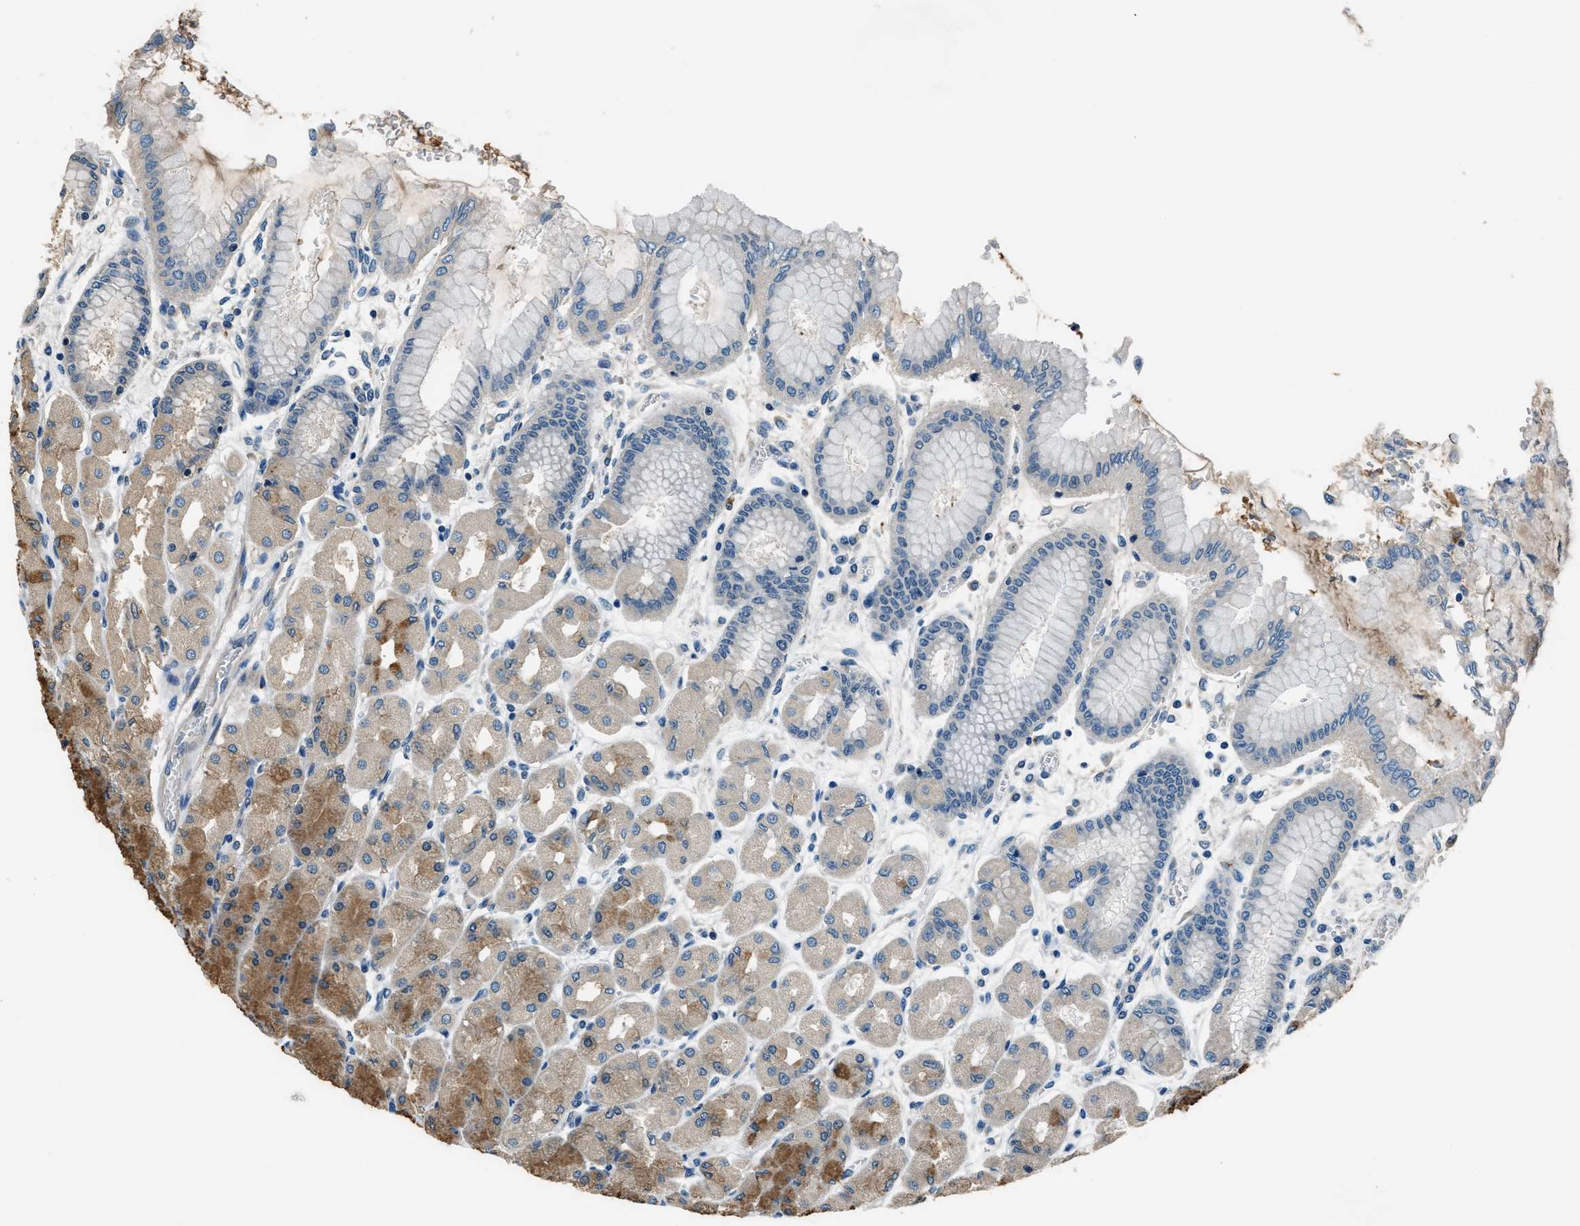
{"staining": {"intensity": "moderate", "quantity": ">75%", "location": "cytoplasmic/membranous"}, "tissue": "stomach", "cell_type": "Glandular cells", "image_type": "normal", "snomed": [{"axis": "morphology", "description": "Normal tissue, NOS"}, {"axis": "topography", "description": "Stomach, upper"}], "caption": "An image of stomach stained for a protein demonstrates moderate cytoplasmic/membranous brown staining in glandular cells. The staining is performed using DAB brown chromogen to label protein expression. The nuclei are counter-stained blue using hematoxylin.", "gene": "NME8", "patient": {"sex": "female", "age": 56}}